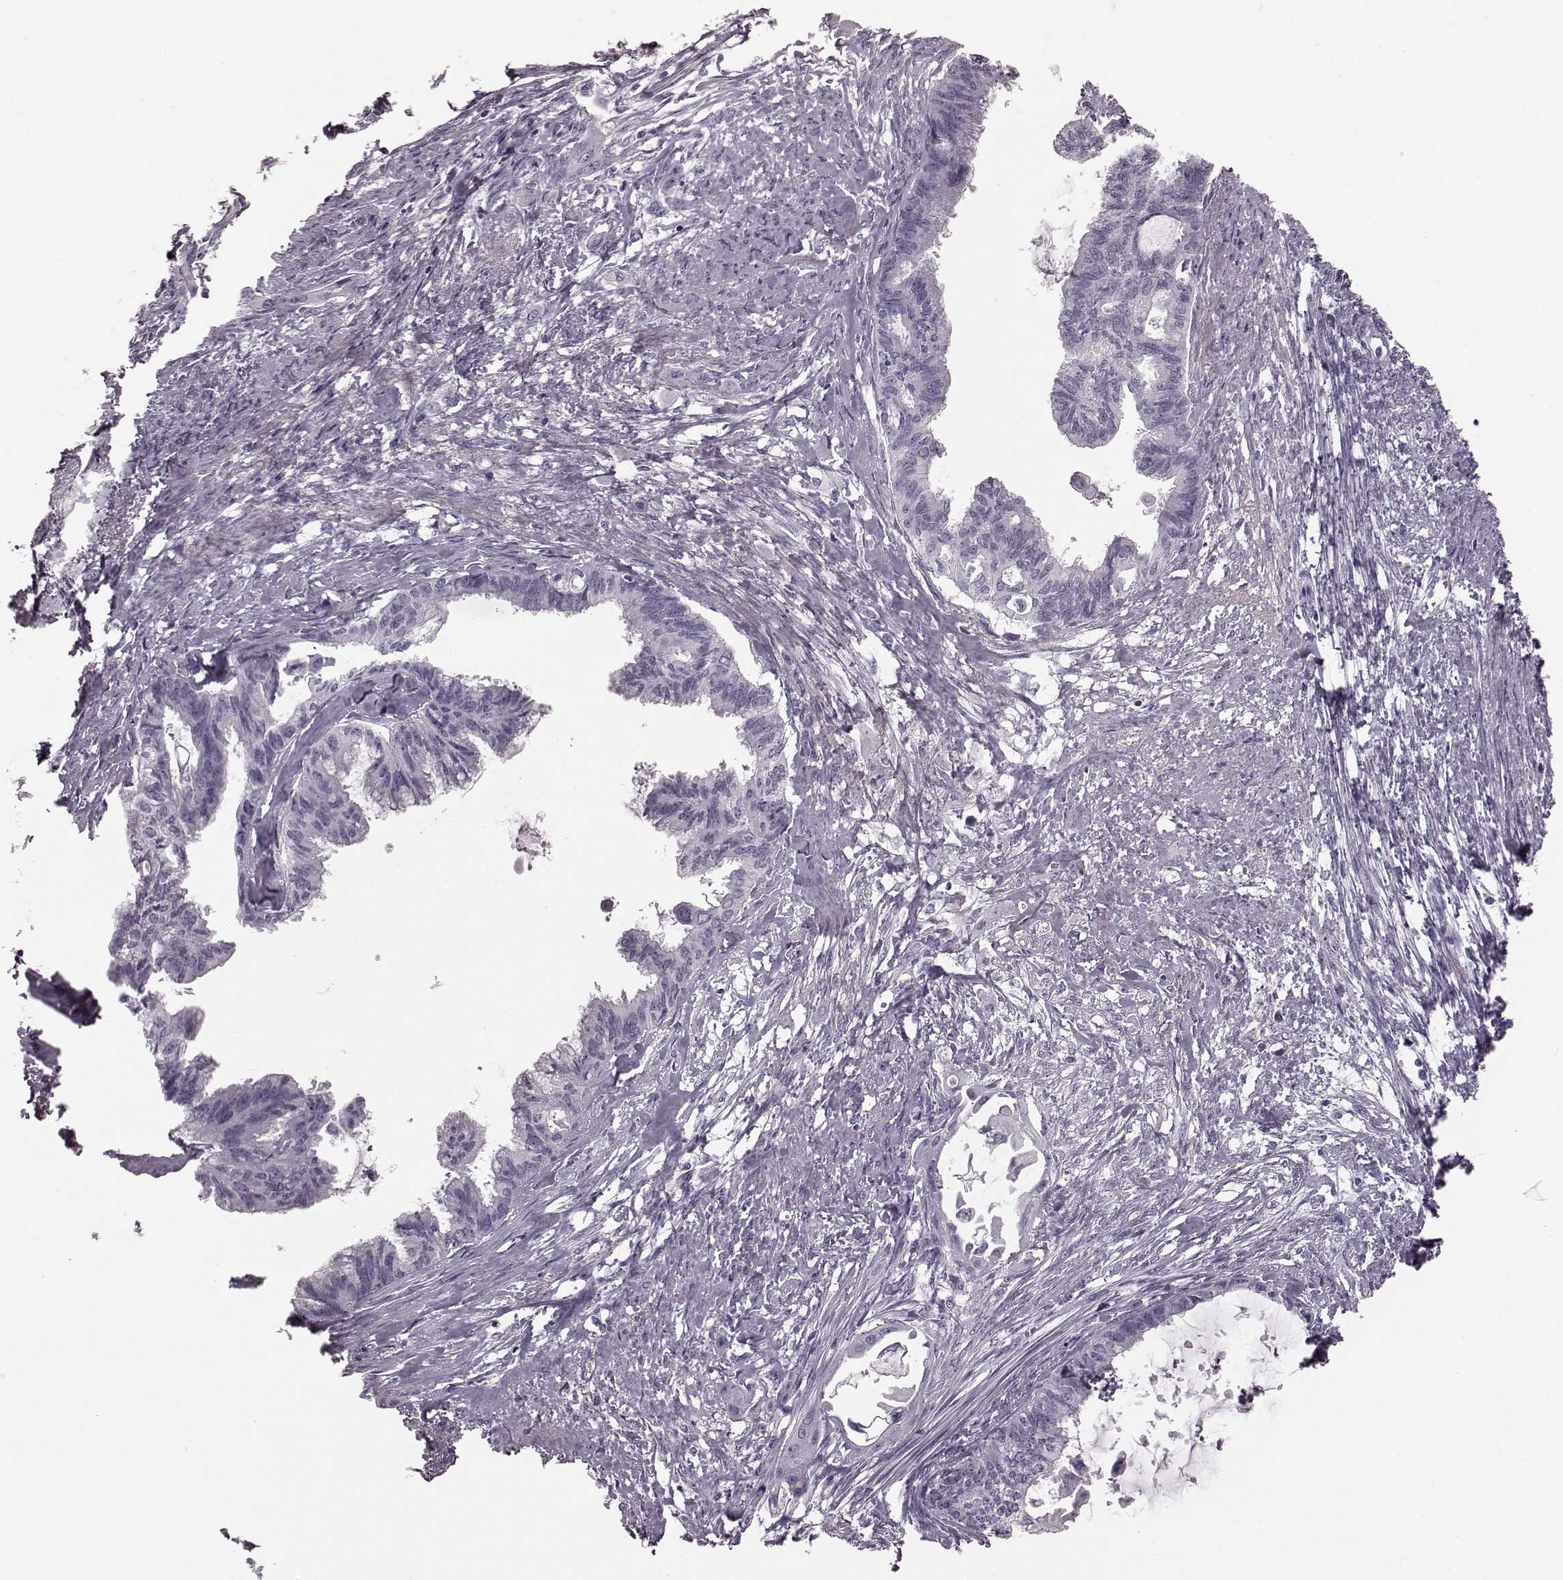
{"staining": {"intensity": "negative", "quantity": "none", "location": "none"}, "tissue": "endometrial cancer", "cell_type": "Tumor cells", "image_type": "cancer", "snomed": [{"axis": "morphology", "description": "Adenocarcinoma, NOS"}, {"axis": "topography", "description": "Endometrium"}], "caption": "Immunohistochemical staining of human endometrial cancer (adenocarcinoma) demonstrates no significant positivity in tumor cells.", "gene": "TRPM1", "patient": {"sex": "female", "age": 86}}